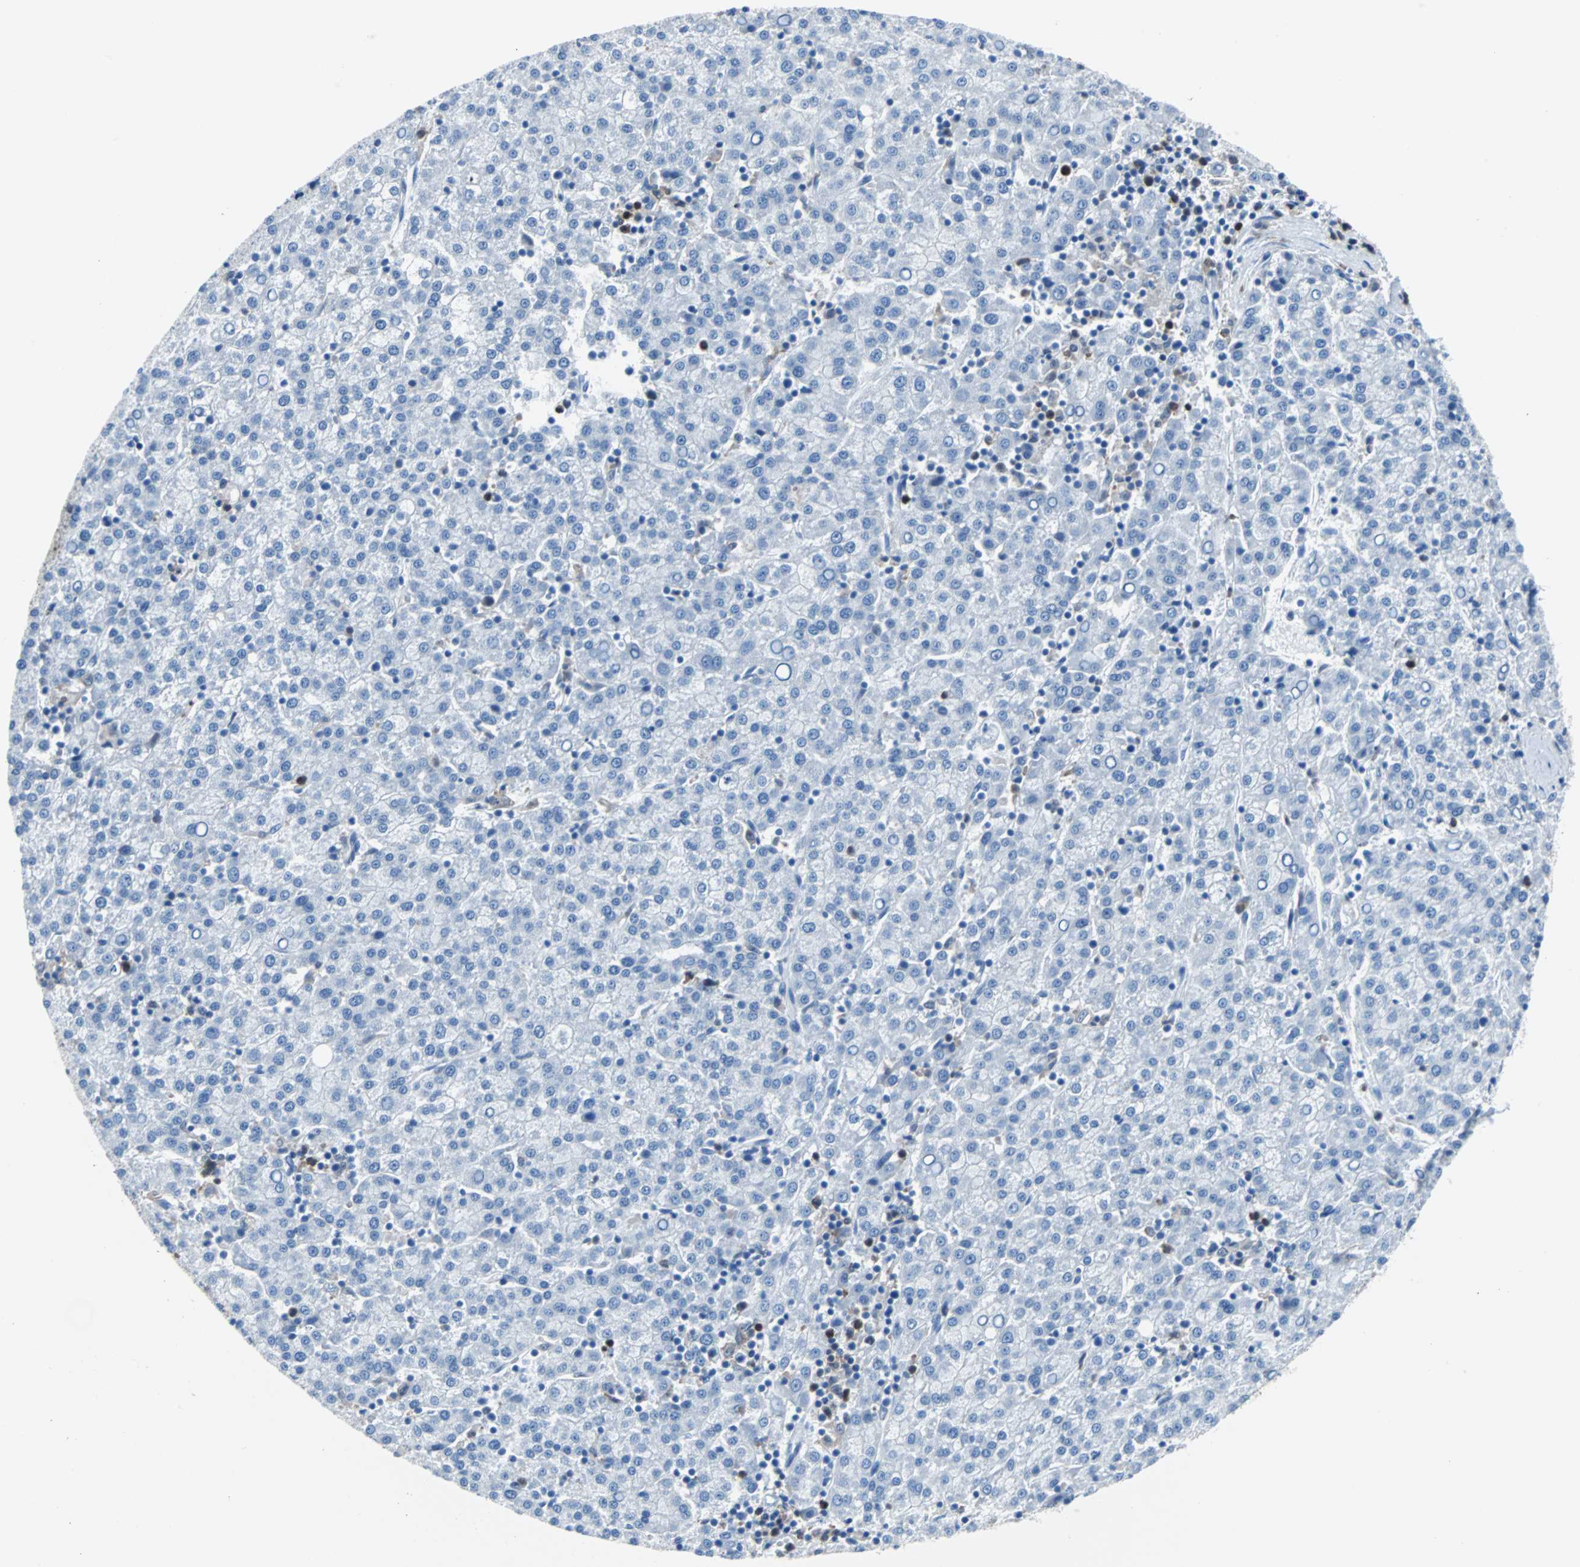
{"staining": {"intensity": "negative", "quantity": "none", "location": "none"}, "tissue": "liver cancer", "cell_type": "Tumor cells", "image_type": "cancer", "snomed": [{"axis": "morphology", "description": "Carcinoma, Hepatocellular, NOS"}, {"axis": "topography", "description": "Liver"}], "caption": "The photomicrograph shows no staining of tumor cells in liver hepatocellular carcinoma. (Stains: DAB immunohistochemistry (IHC) with hematoxylin counter stain, Microscopy: brightfield microscopy at high magnification).", "gene": "SYK", "patient": {"sex": "female", "age": 58}}